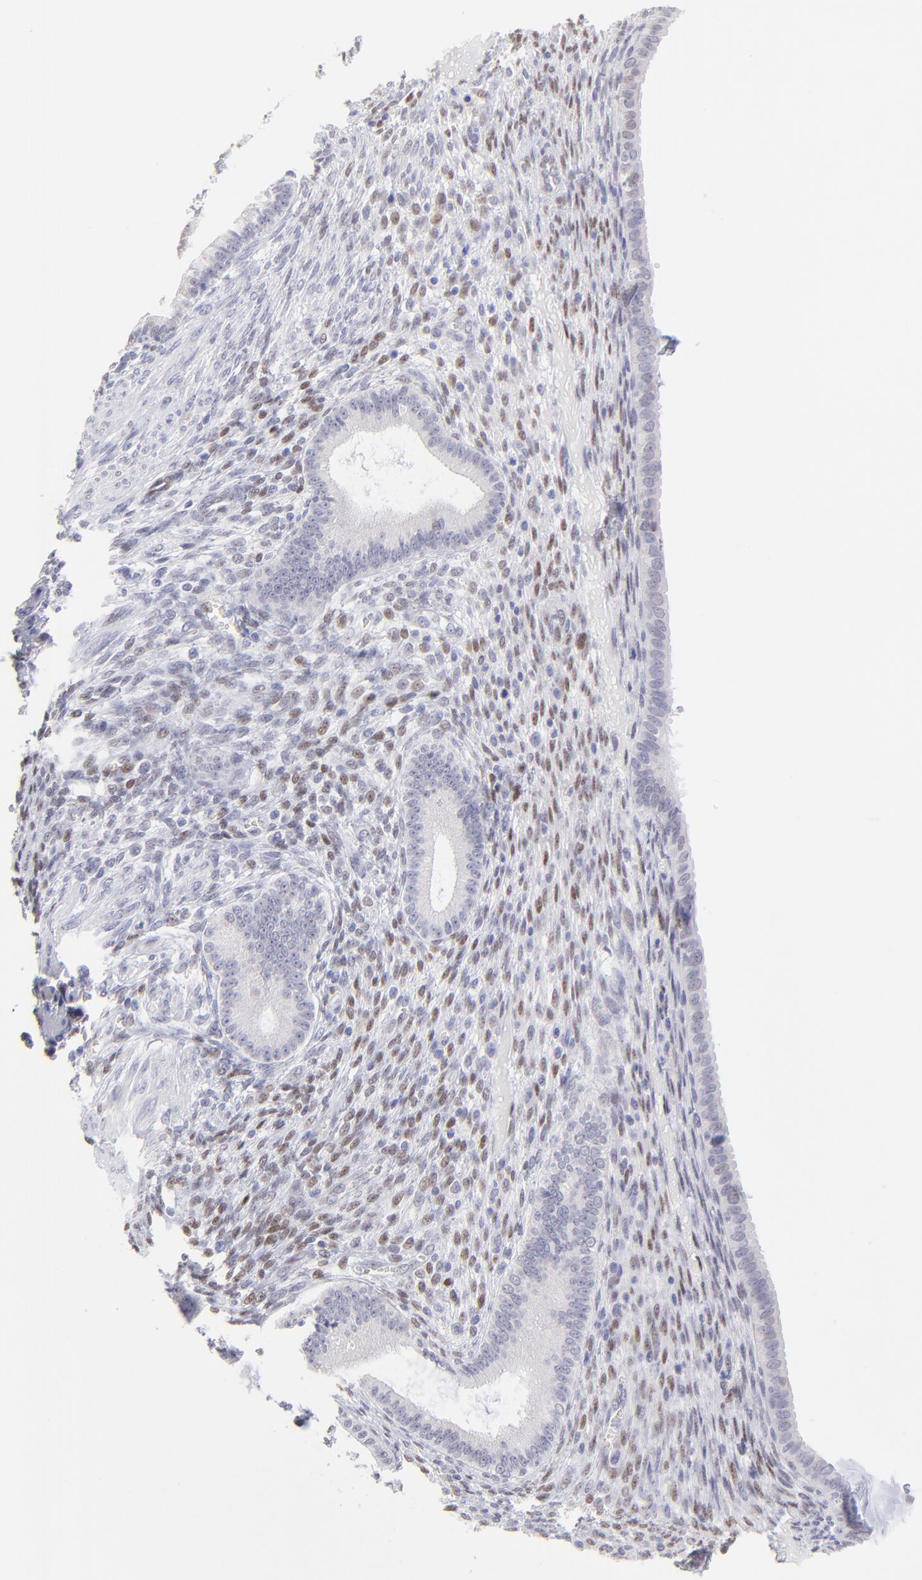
{"staining": {"intensity": "weak", "quantity": "25%-75%", "location": "nuclear"}, "tissue": "endometrium", "cell_type": "Cells in endometrial stroma", "image_type": "normal", "snomed": [{"axis": "morphology", "description": "Normal tissue, NOS"}, {"axis": "topography", "description": "Endometrium"}], "caption": "Protein analysis of unremarkable endometrium displays weak nuclear staining in about 25%-75% of cells in endometrial stroma.", "gene": "KLF4", "patient": {"sex": "female", "age": 72}}